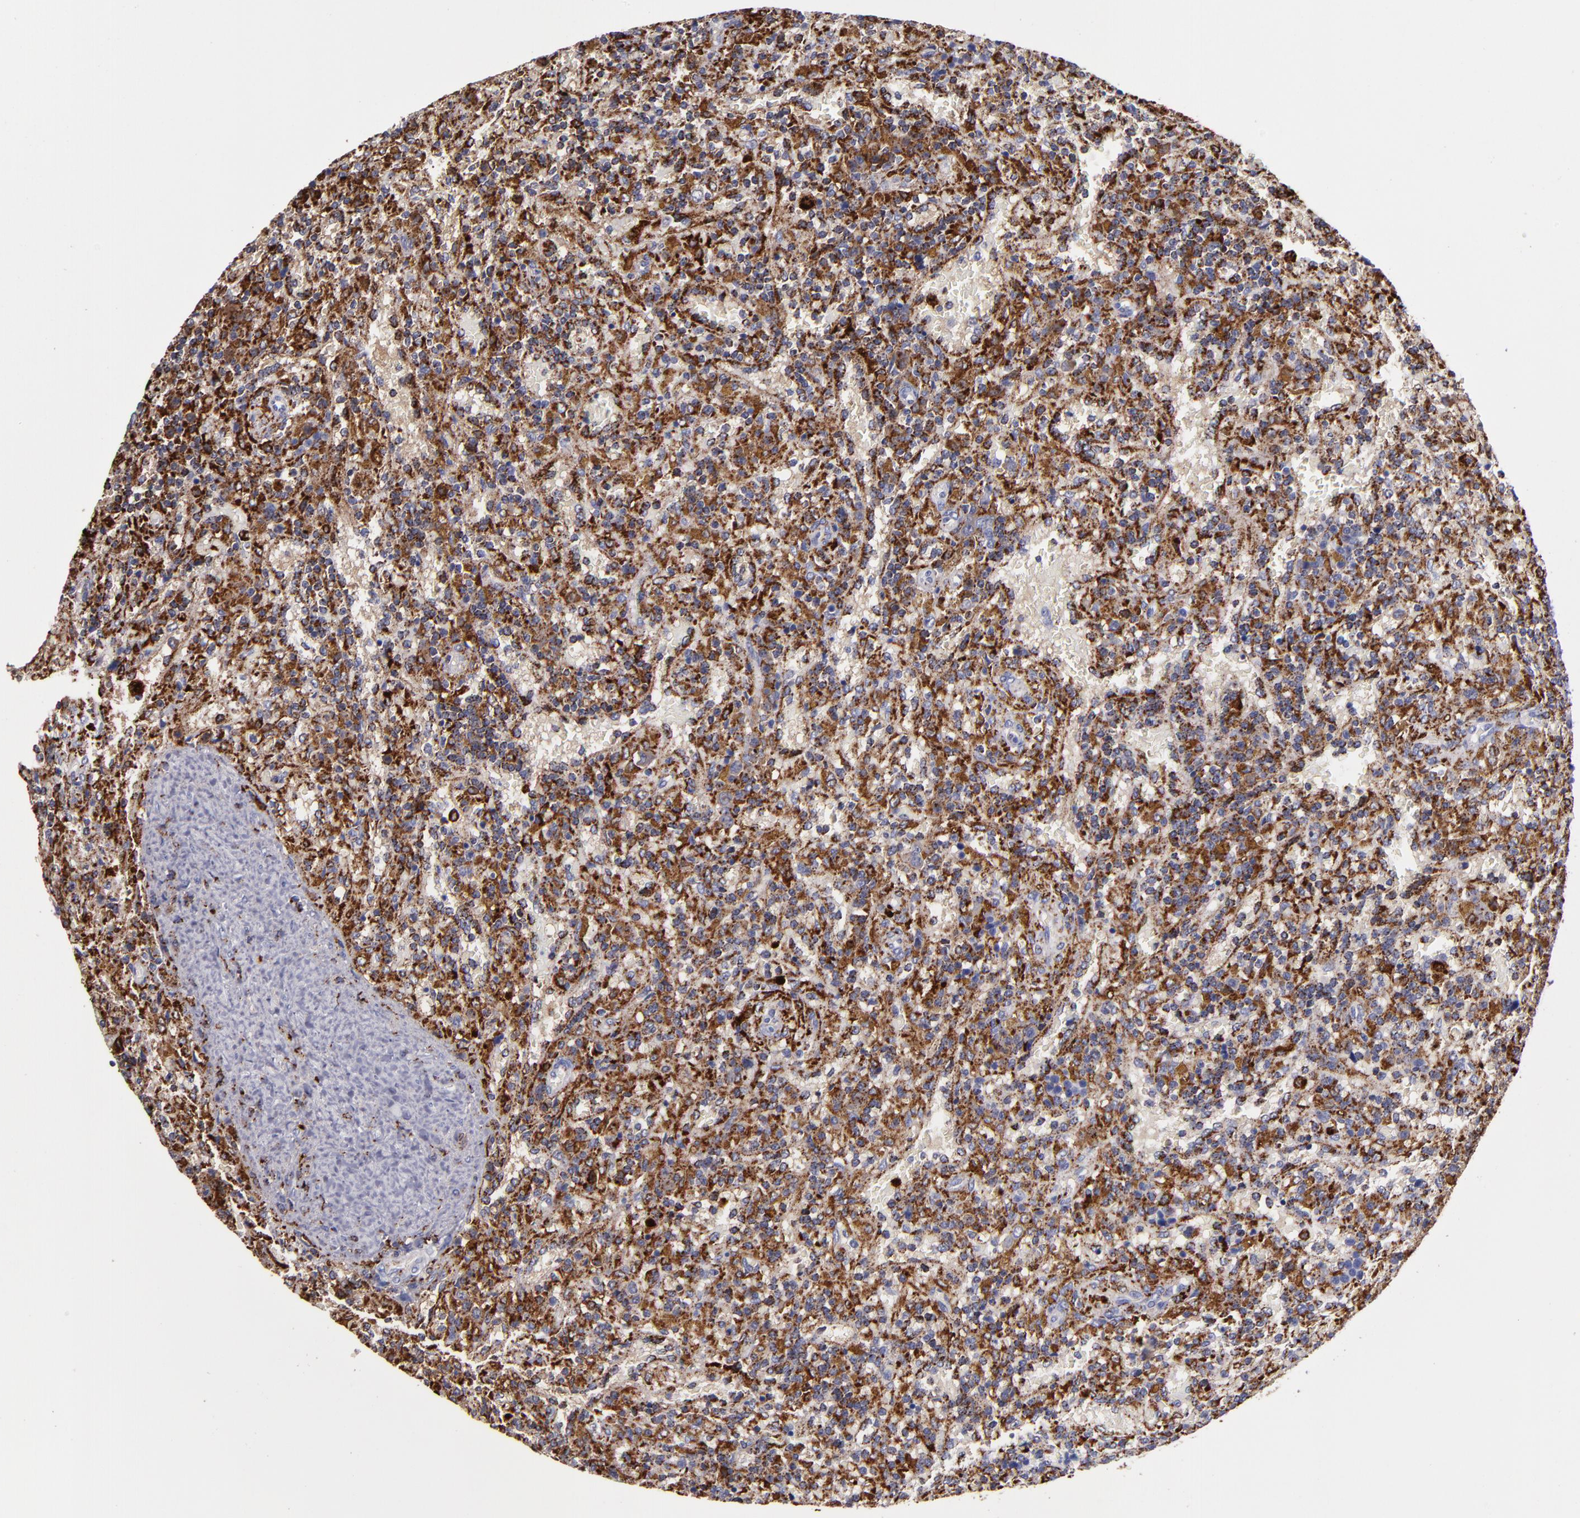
{"staining": {"intensity": "moderate", "quantity": ">75%", "location": "cytoplasmic/membranous"}, "tissue": "lymphoma", "cell_type": "Tumor cells", "image_type": "cancer", "snomed": [{"axis": "morphology", "description": "Malignant lymphoma, non-Hodgkin's type, Low grade"}, {"axis": "topography", "description": "Spleen"}], "caption": "The immunohistochemical stain labels moderate cytoplasmic/membranous positivity in tumor cells of low-grade malignant lymphoma, non-Hodgkin's type tissue.", "gene": "CTSS", "patient": {"sex": "female", "age": 65}}